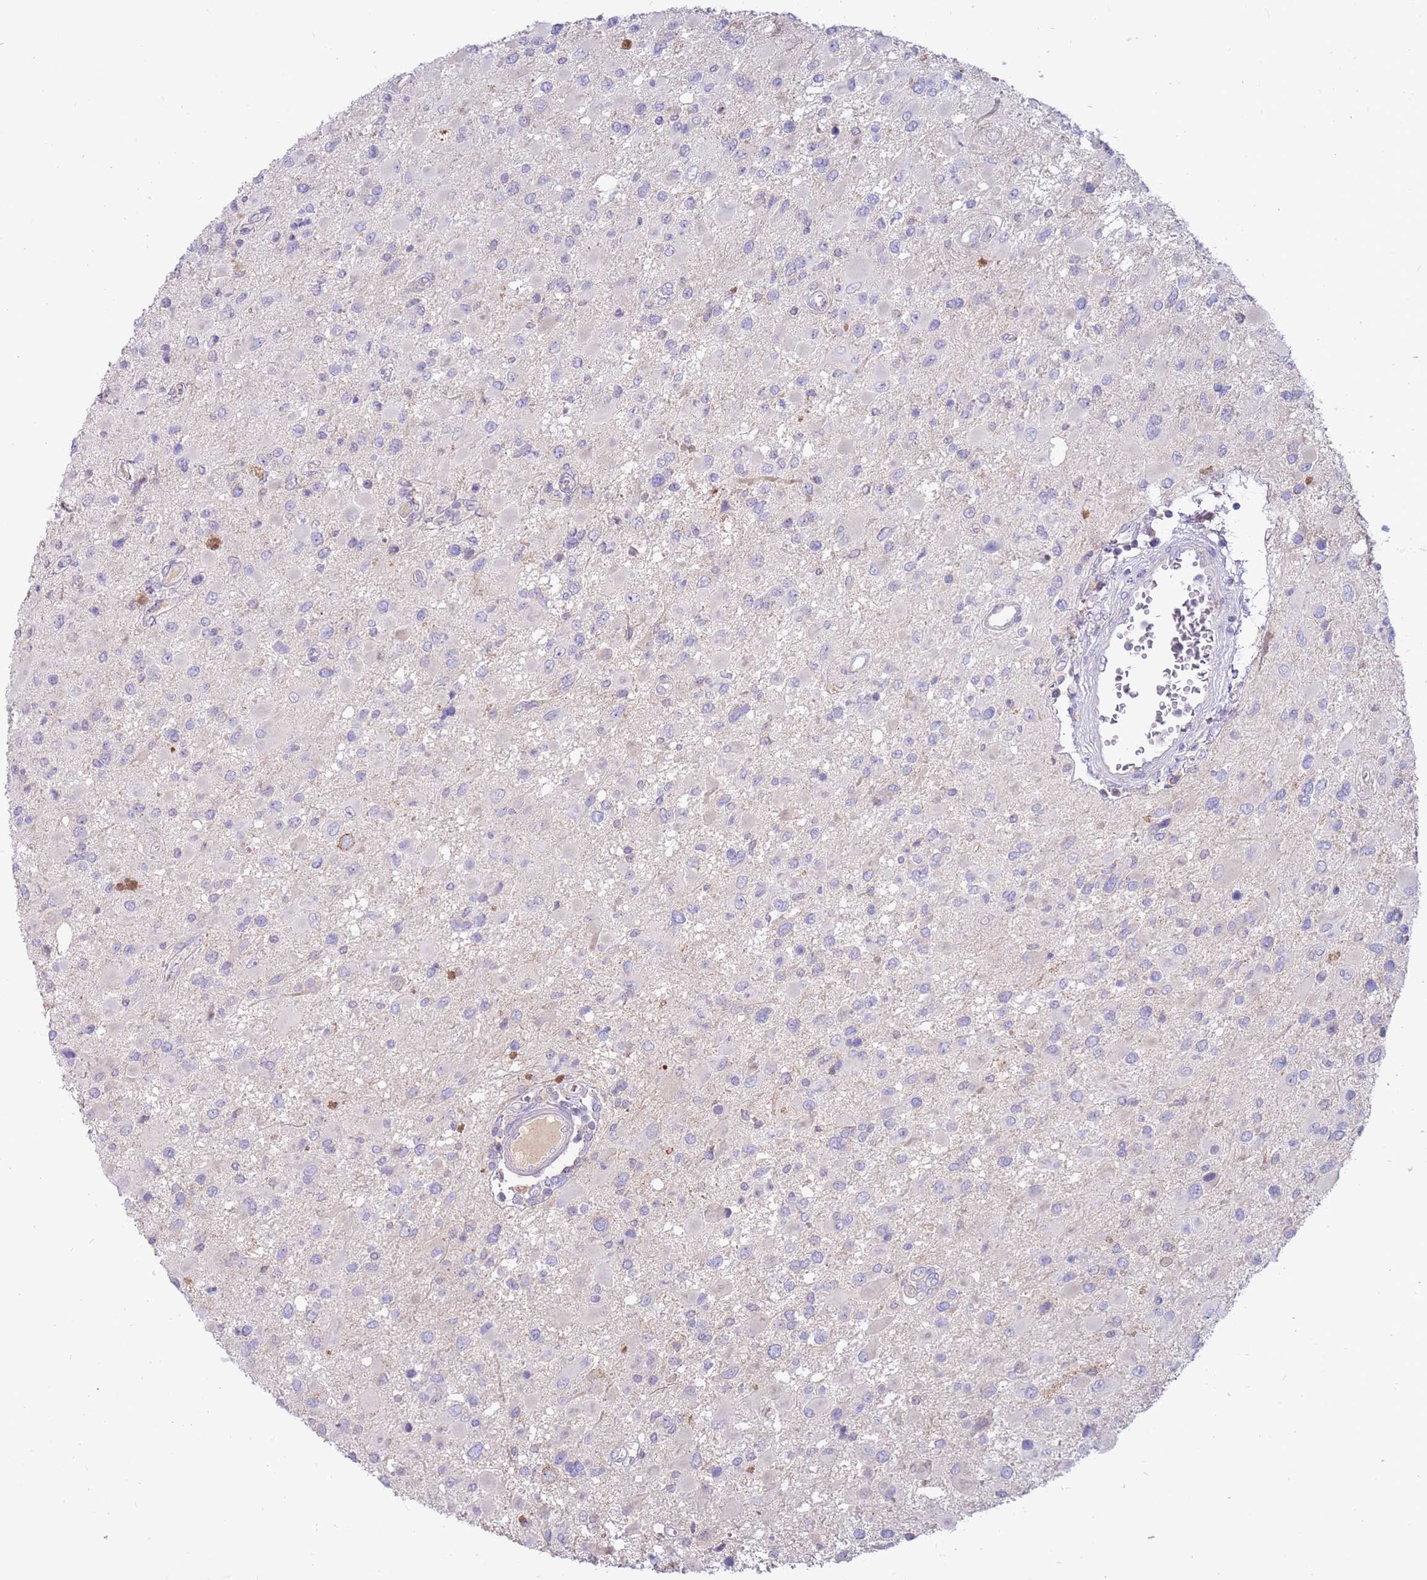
{"staining": {"intensity": "negative", "quantity": "none", "location": "none"}, "tissue": "glioma", "cell_type": "Tumor cells", "image_type": "cancer", "snomed": [{"axis": "morphology", "description": "Glioma, malignant, High grade"}, {"axis": "topography", "description": "Brain"}], "caption": "Immunohistochemical staining of glioma reveals no significant staining in tumor cells.", "gene": "SLC44A4", "patient": {"sex": "male", "age": 53}}